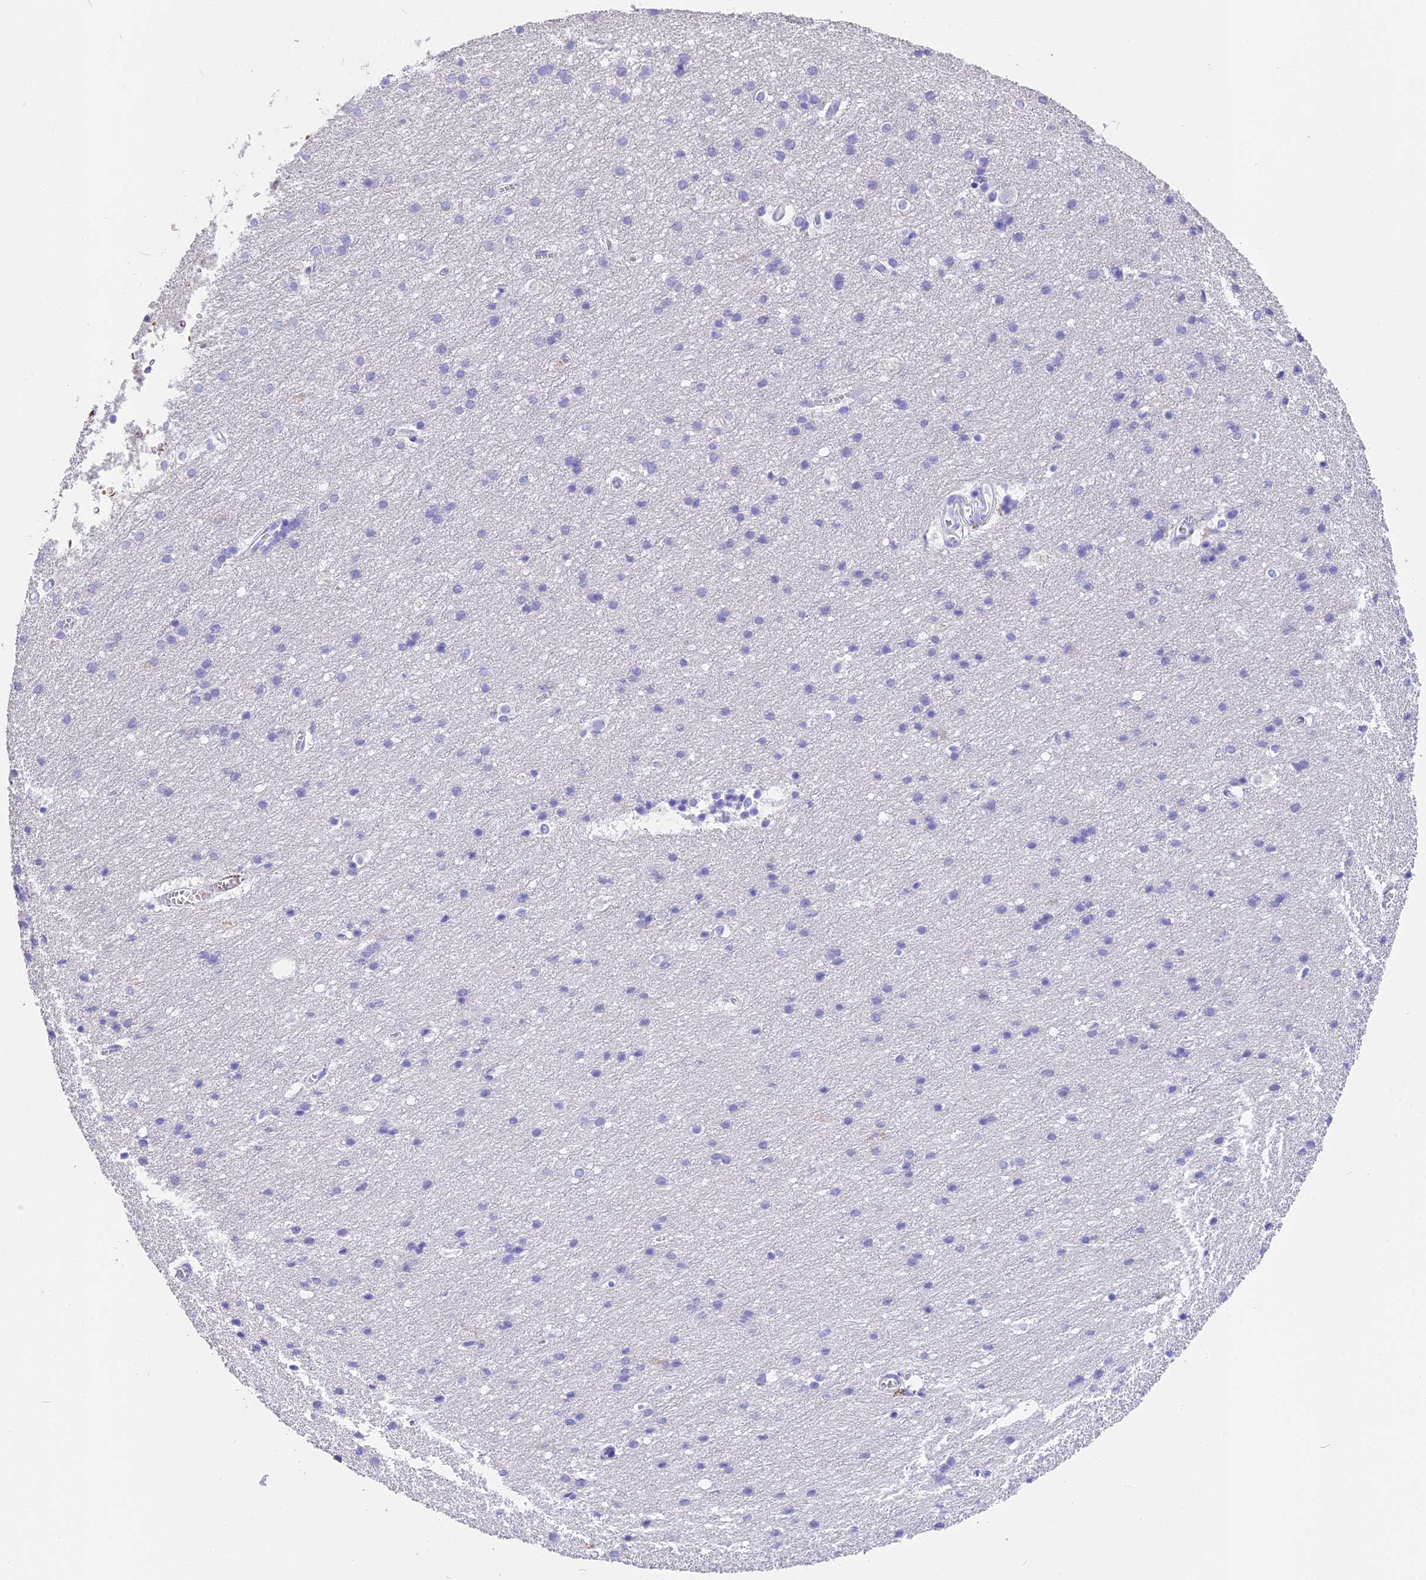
{"staining": {"intensity": "negative", "quantity": "none", "location": "none"}, "tissue": "cerebral cortex", "cell_type": "Endothelial cells", "image_type": "normal", "snomed": [{"axis": "morphology", "description": "Normal tissue, NOS"}, {"axis": "topography", "description": "Cerebral cortex"}], "caption": "DAB (3,3'-diaminobenzidine) immunohistochemical staining of unremarkable cerebral cortex demonstrates no significant expression in endothelial cells. (Brightfield microscopy of DAB immunohistochemistry (IHC) at high magnification).", "gene": "TNNC2", "patient": {"sex": "male", "age": 54}}